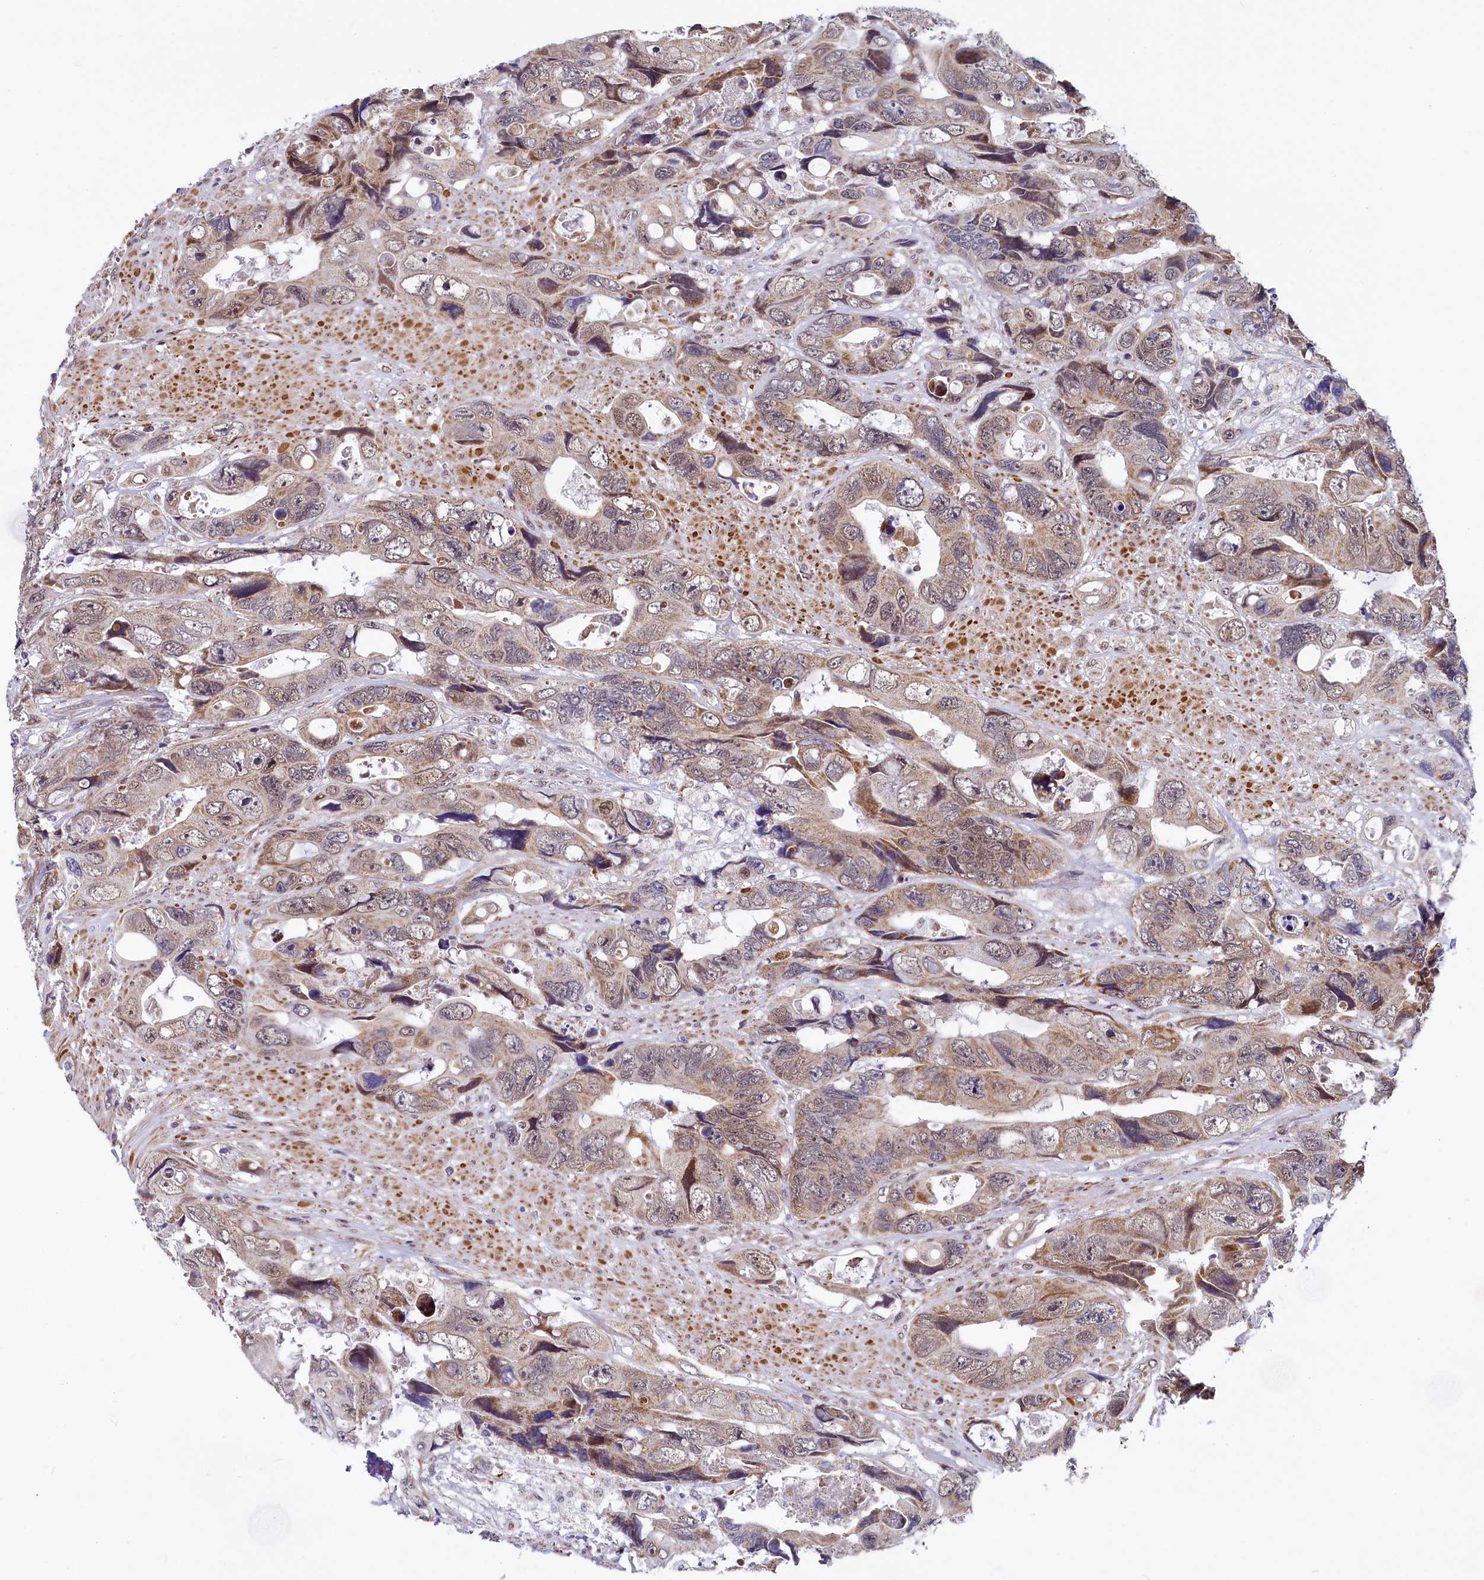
{"staining": {"intensity": "moderate", "quantity": ">75%", "location": "cytoplasmic/membranous,nuclear"}, "tissue": "colorectal cancer", "cell_type": "Tumor cells", "image_type": "cancer", "snomed": [{"axis": "morphology", "description": "Adenocarcinoma, NOS"}, {"axis": "topography", "description": "Rectum"}], "caption": "This is an image of IHC staining of colorectal cancer, which shows moderate staining in the cytoplasmic/membranous and nuclear of tumor cells.", "gene": "MORN3", "patient": {"sex": "male", "age": 57}}